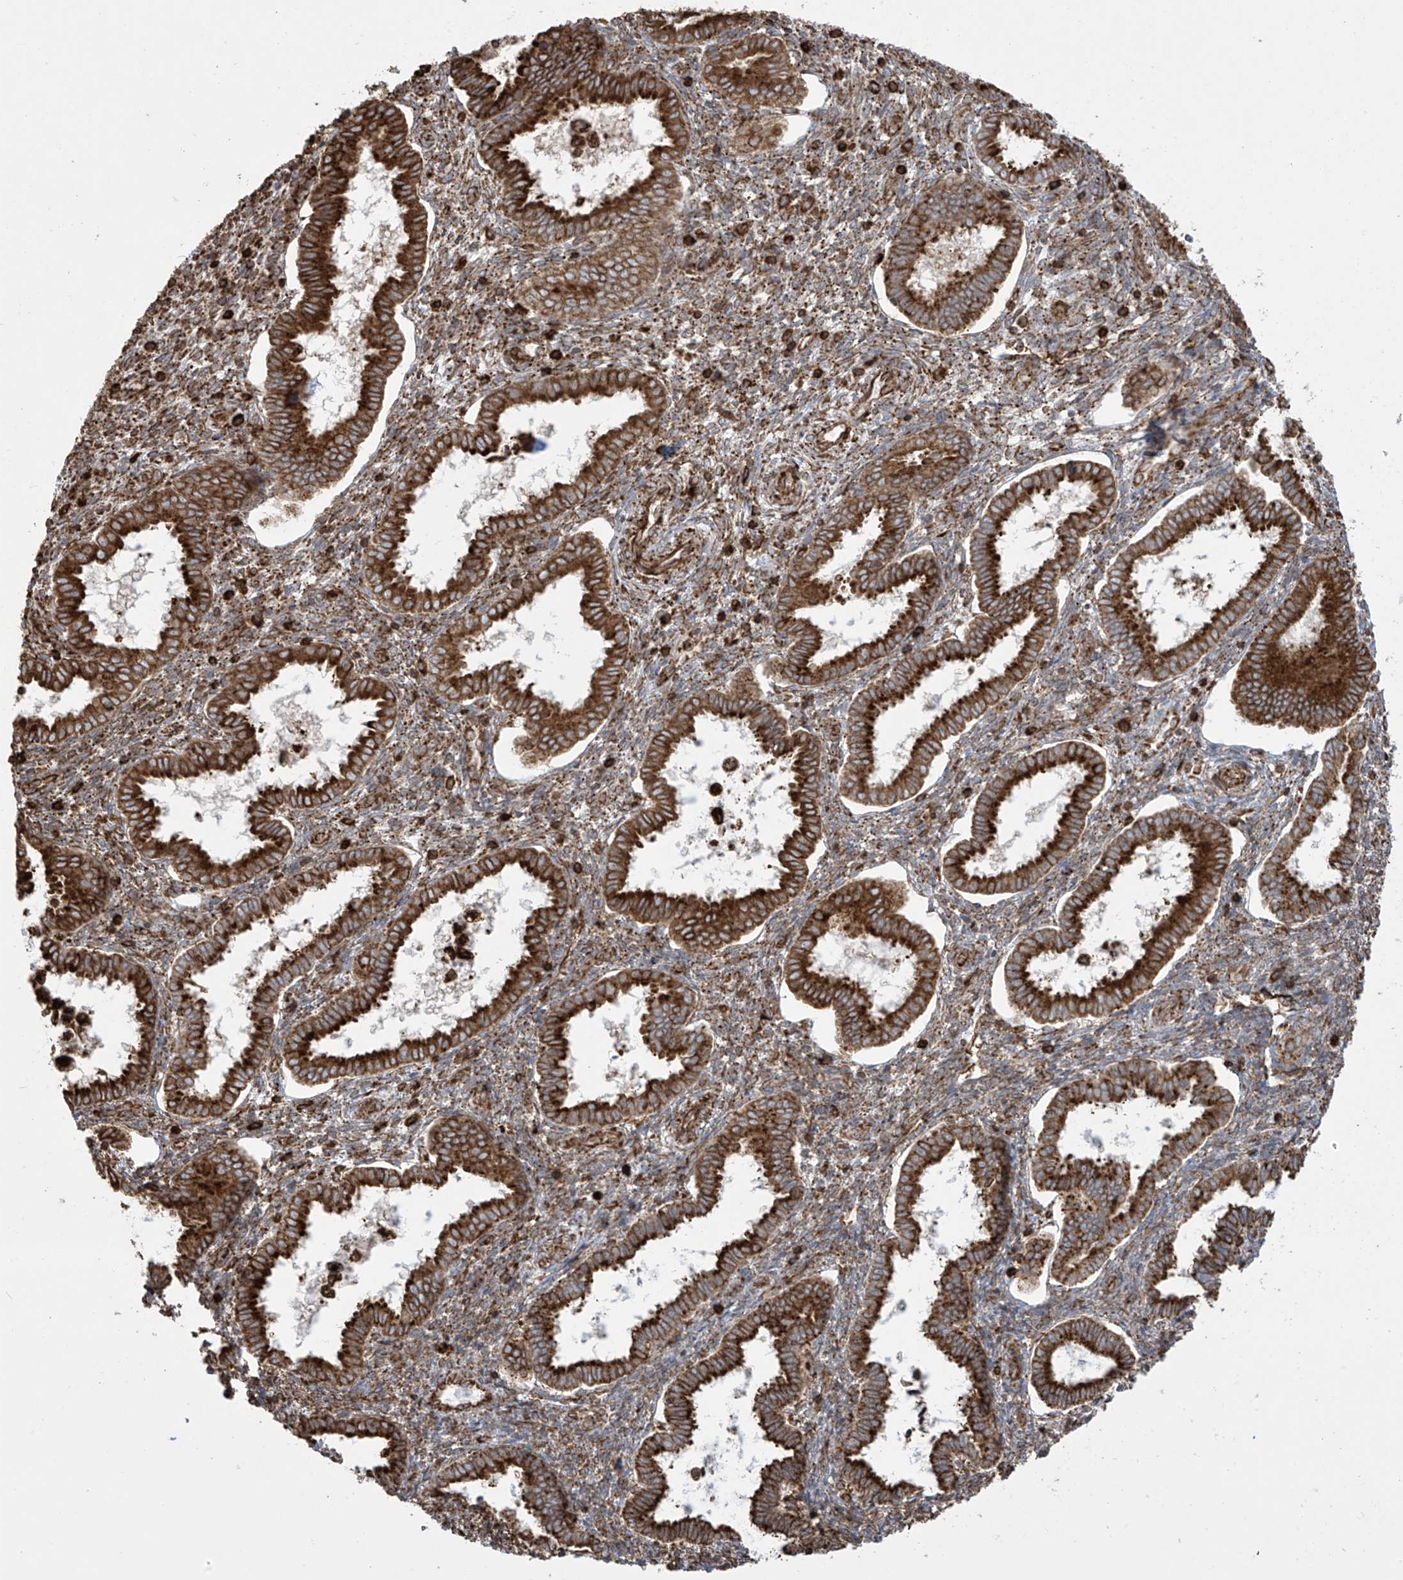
{"staining": {"intensity": "moderate", "quantity": ">75%", "location": "cytoplasmic/membranous"}, "tissue": "endometrium", "cell_type": "Cells in endometrial stroma", "image_type": "normal", "snomed": [{"axis": "morphology", "description": "Normal tissue, NOS"}, {"axis": "topography", "description": "Endometrium"}], "caption": "Cells in endometrial stroma show medium levels of moderate cytoplasmic/membranous positivity in approximately >75% of cells in benign human endometrium.", "gene": "MX1", "patient": {"sex": "female", "age": 24}}